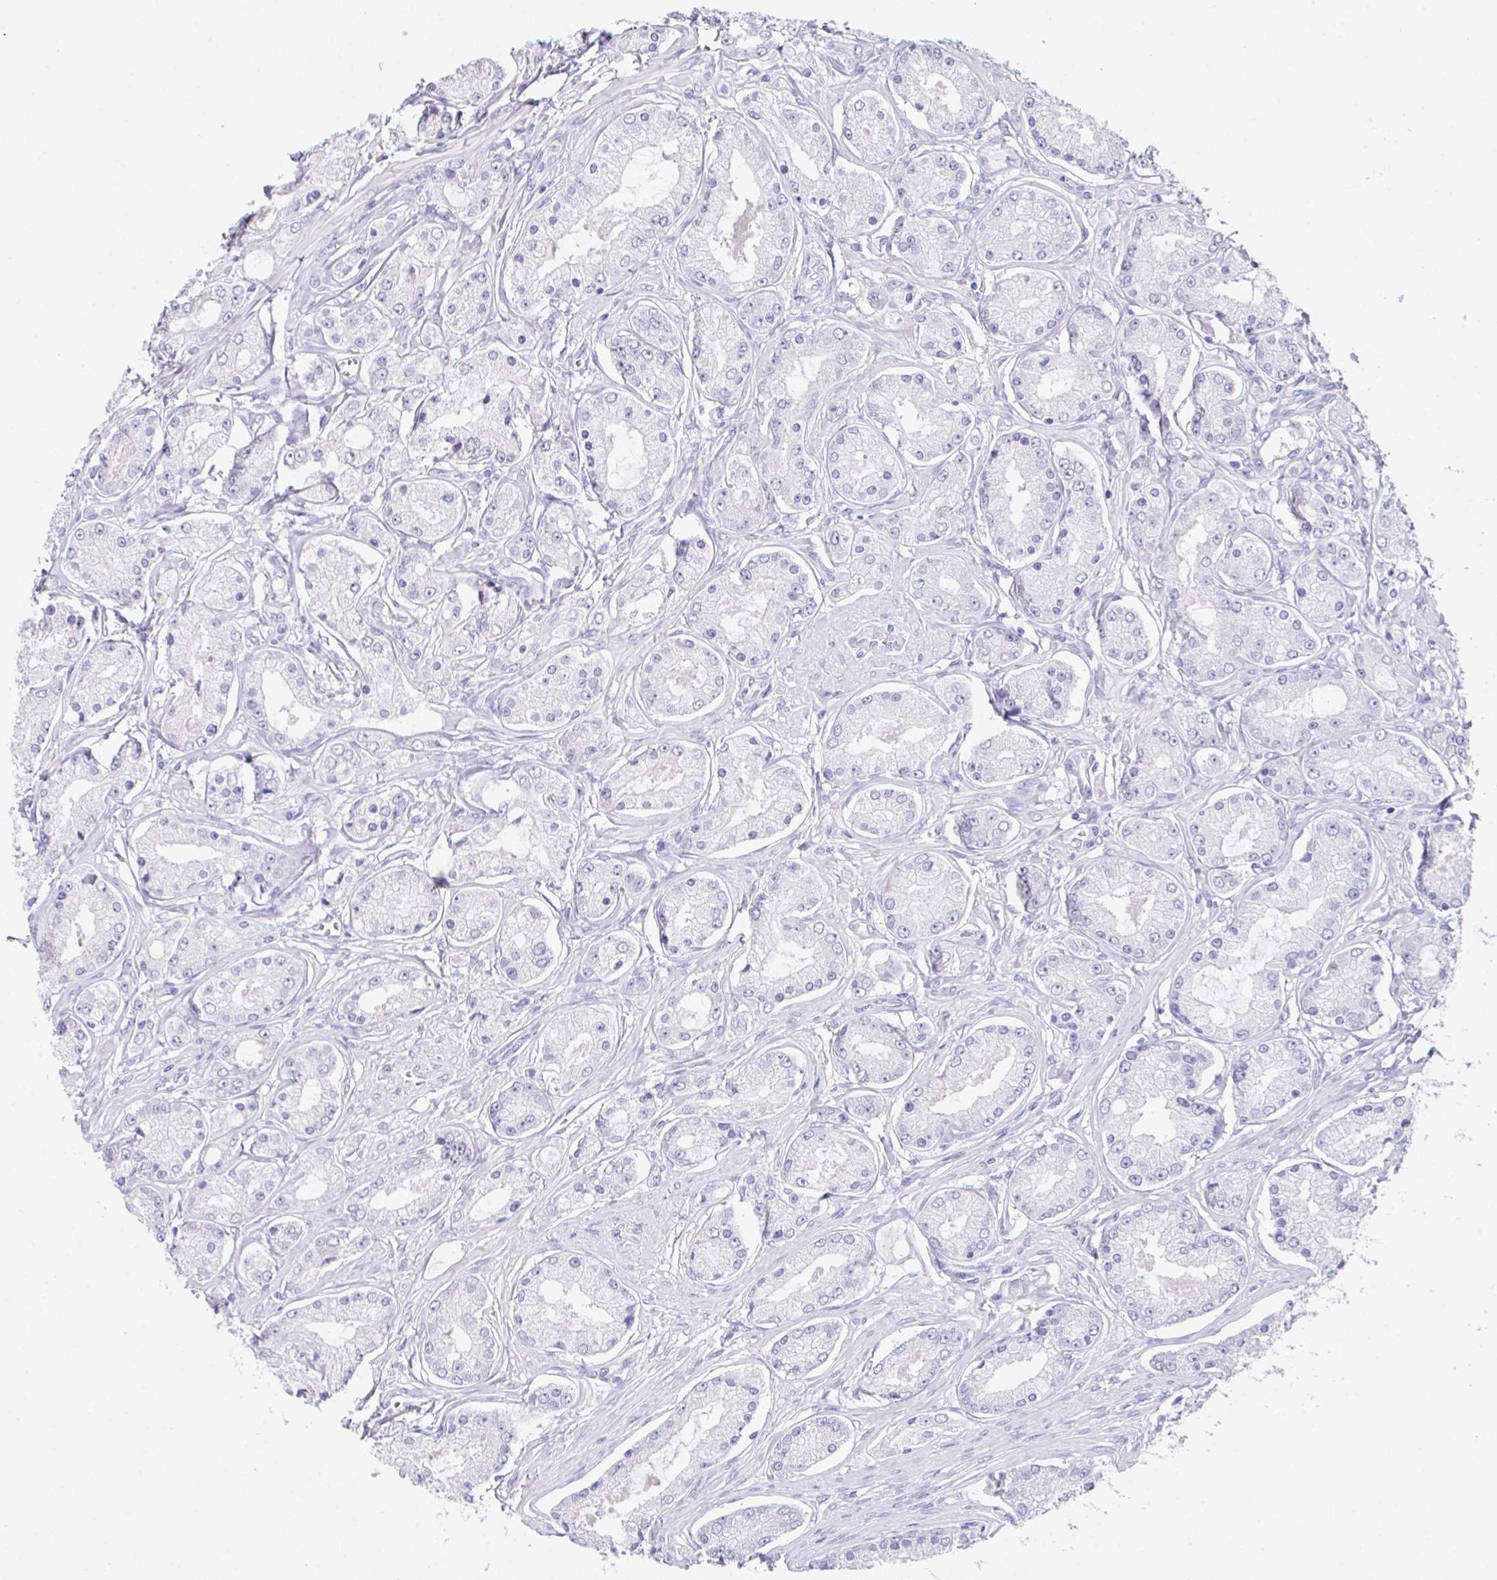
{"staining": {"intensity": "negative", "quantity": "none", "location": "none"}, "tissue": "prostate cancer", "cell_type": "Tumor cells", "image_type": "cancer", "snomed": [{"axis": "morphology", "description": "Adenocarcinoma, High grade"}, {"axis": "topography", "description": "Prostate"}], "caption": "Immunohistochemistry of human prostate cancer reveals no staining in tumor cells. (DAB (3,3'-diaminobenzidine) IHC with hematoxylin counter stain).", "gene": "HACD4", "patient": {"sex": "male", "age": 66}}